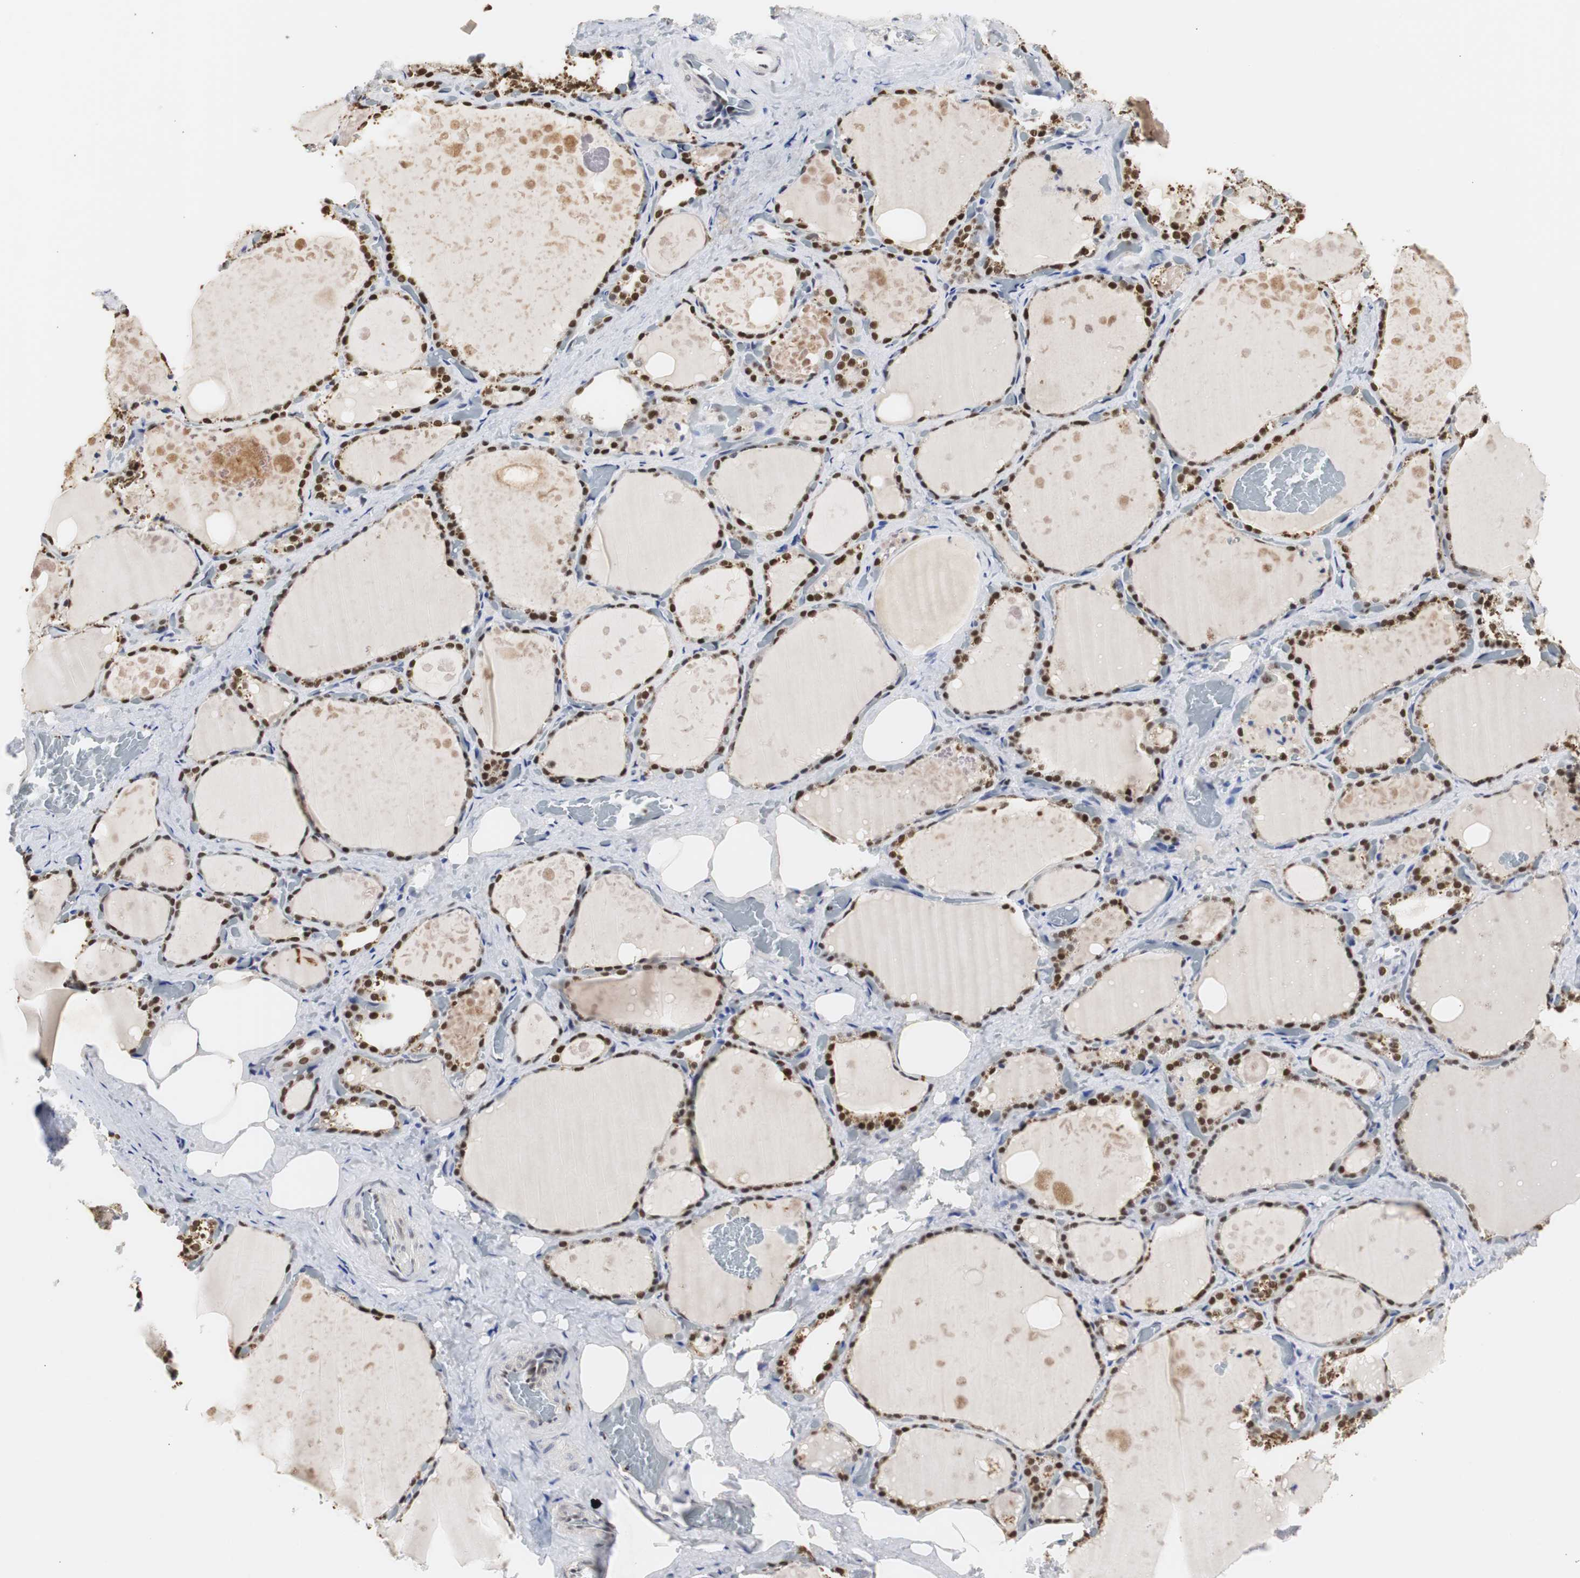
{"staining": {"intensity": "strong", "quantity": ">75%", "location": "nuclear"}, "tissue": "thyroid gland", "cell_type": "Glandular cells", "image_type": "normal", "snomed": [{"axis": "morphology", "description": "Normal tissue, NOS"}, {"axis": "topography", "description": "Thyroid gland"}], "caption": "A brown stain highlights strong nuclear positivity of a protein in glandular cells of benign human thyroid gland. (IHC, brightfield microscopy, high magnification).", "gene": "ZFC3H1", "patient": {"sex": "male", "age": 61}}